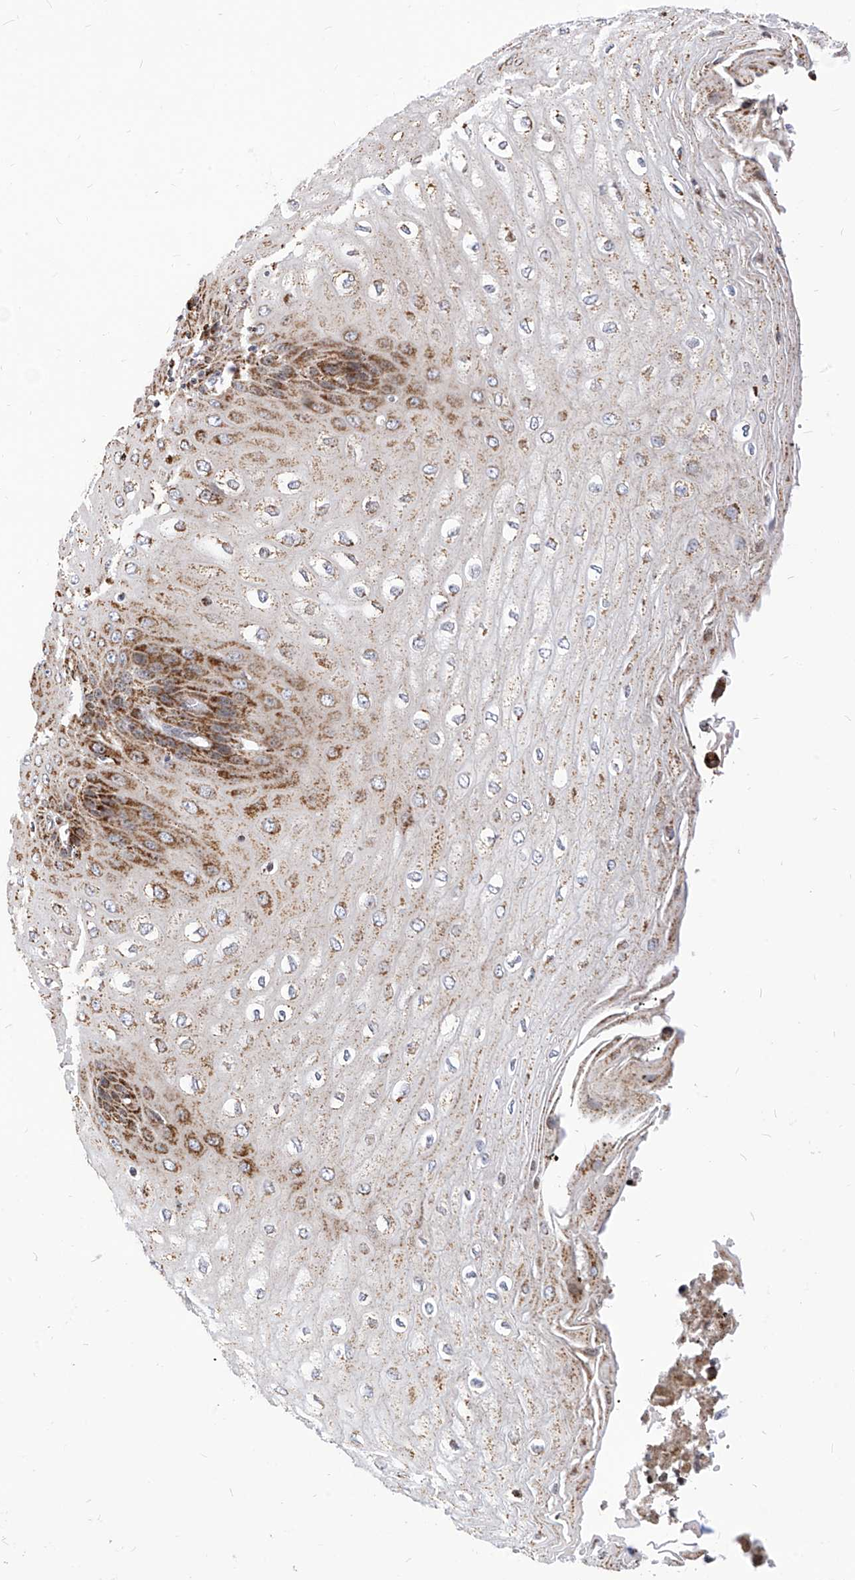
{"staining": {"intensity": "moderate", "quantity": ">75%", "location": "cytoplasmic/membranous"}, "tissue": "esophagus", "cell_type": "Squamous epithelial cells", "image_type": "normal", "snomed": [{"axis": "morphology", "description": "Normal tissue, NOS"}, {"axis": "topography", "description": "Esophagus"}], "caption": "Moderate cytoplasmic/membranous expression is present in approximately >75% of squamous epithelial cells in benign esophagus. The staining is performed using DAB brown chromogen to label protein expression. The nuclei are counter-stained blue using hematoxylin.", "gene": "TTLL8", "patient": {"sex": "male", "age": 60}}